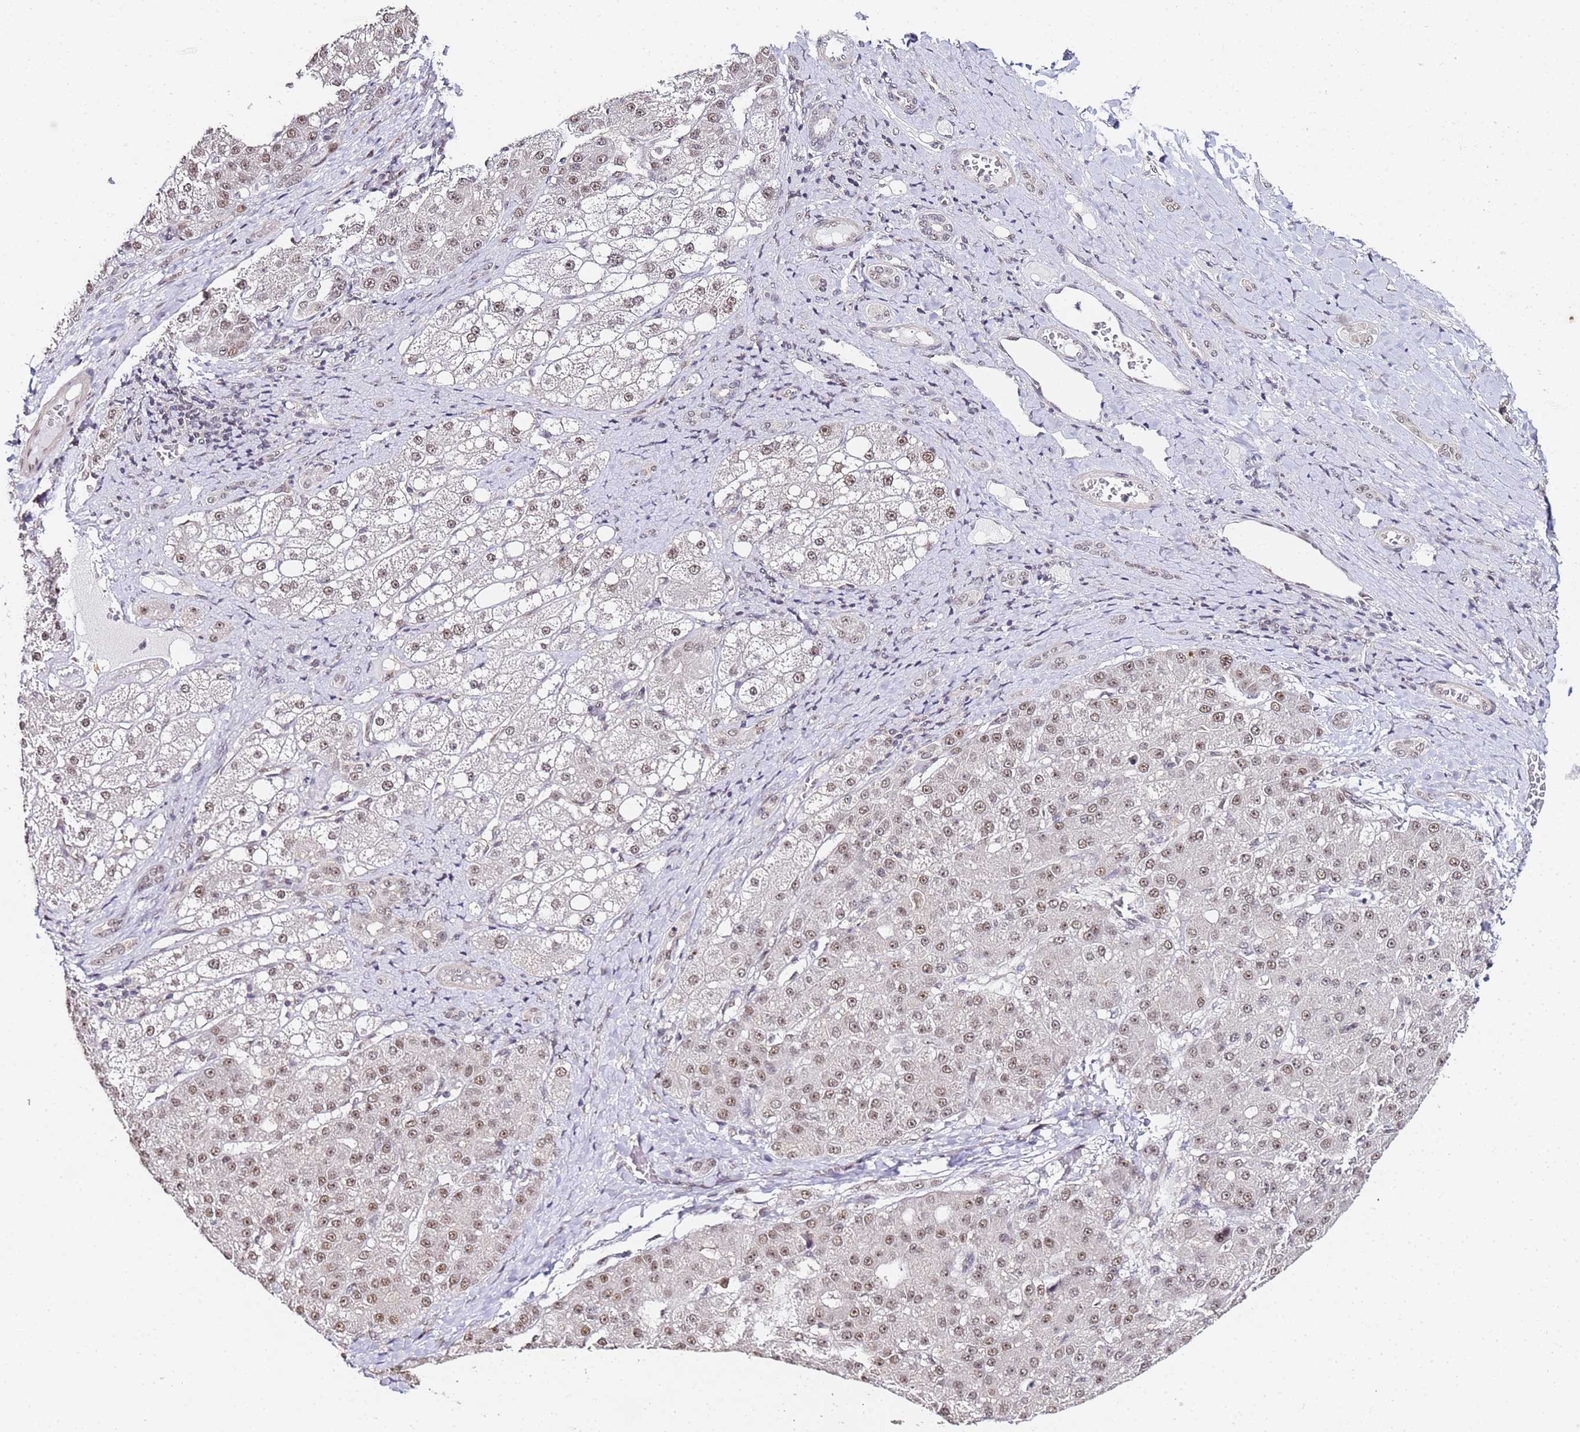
{"staining": {"intensity": "weak", "quantity": ">75%", "location": "nuclear"}, "tissue": "liver cancer", "cell_type": "Tumor cells", "image_type": "cancer", "snomed": [{"axis": "morphology", "description": "Carcinoma, Hepatocellular, NOS"}, {"axis": "topography", "description": "Liver"}], "caption": "Hepatocellular carcinoma (liver) stained with DAB (3,3'-diaminobenzidine) IHC demonstrates low levels of weak nuclear positivity in about >75% of tumor cells. (Stains: DAB in brown, nuclei in blue, Microscopy: brightfield microscopy at high magnification).", "gene": "LSM3", "patient": {"sex": "male", "age": 67}}